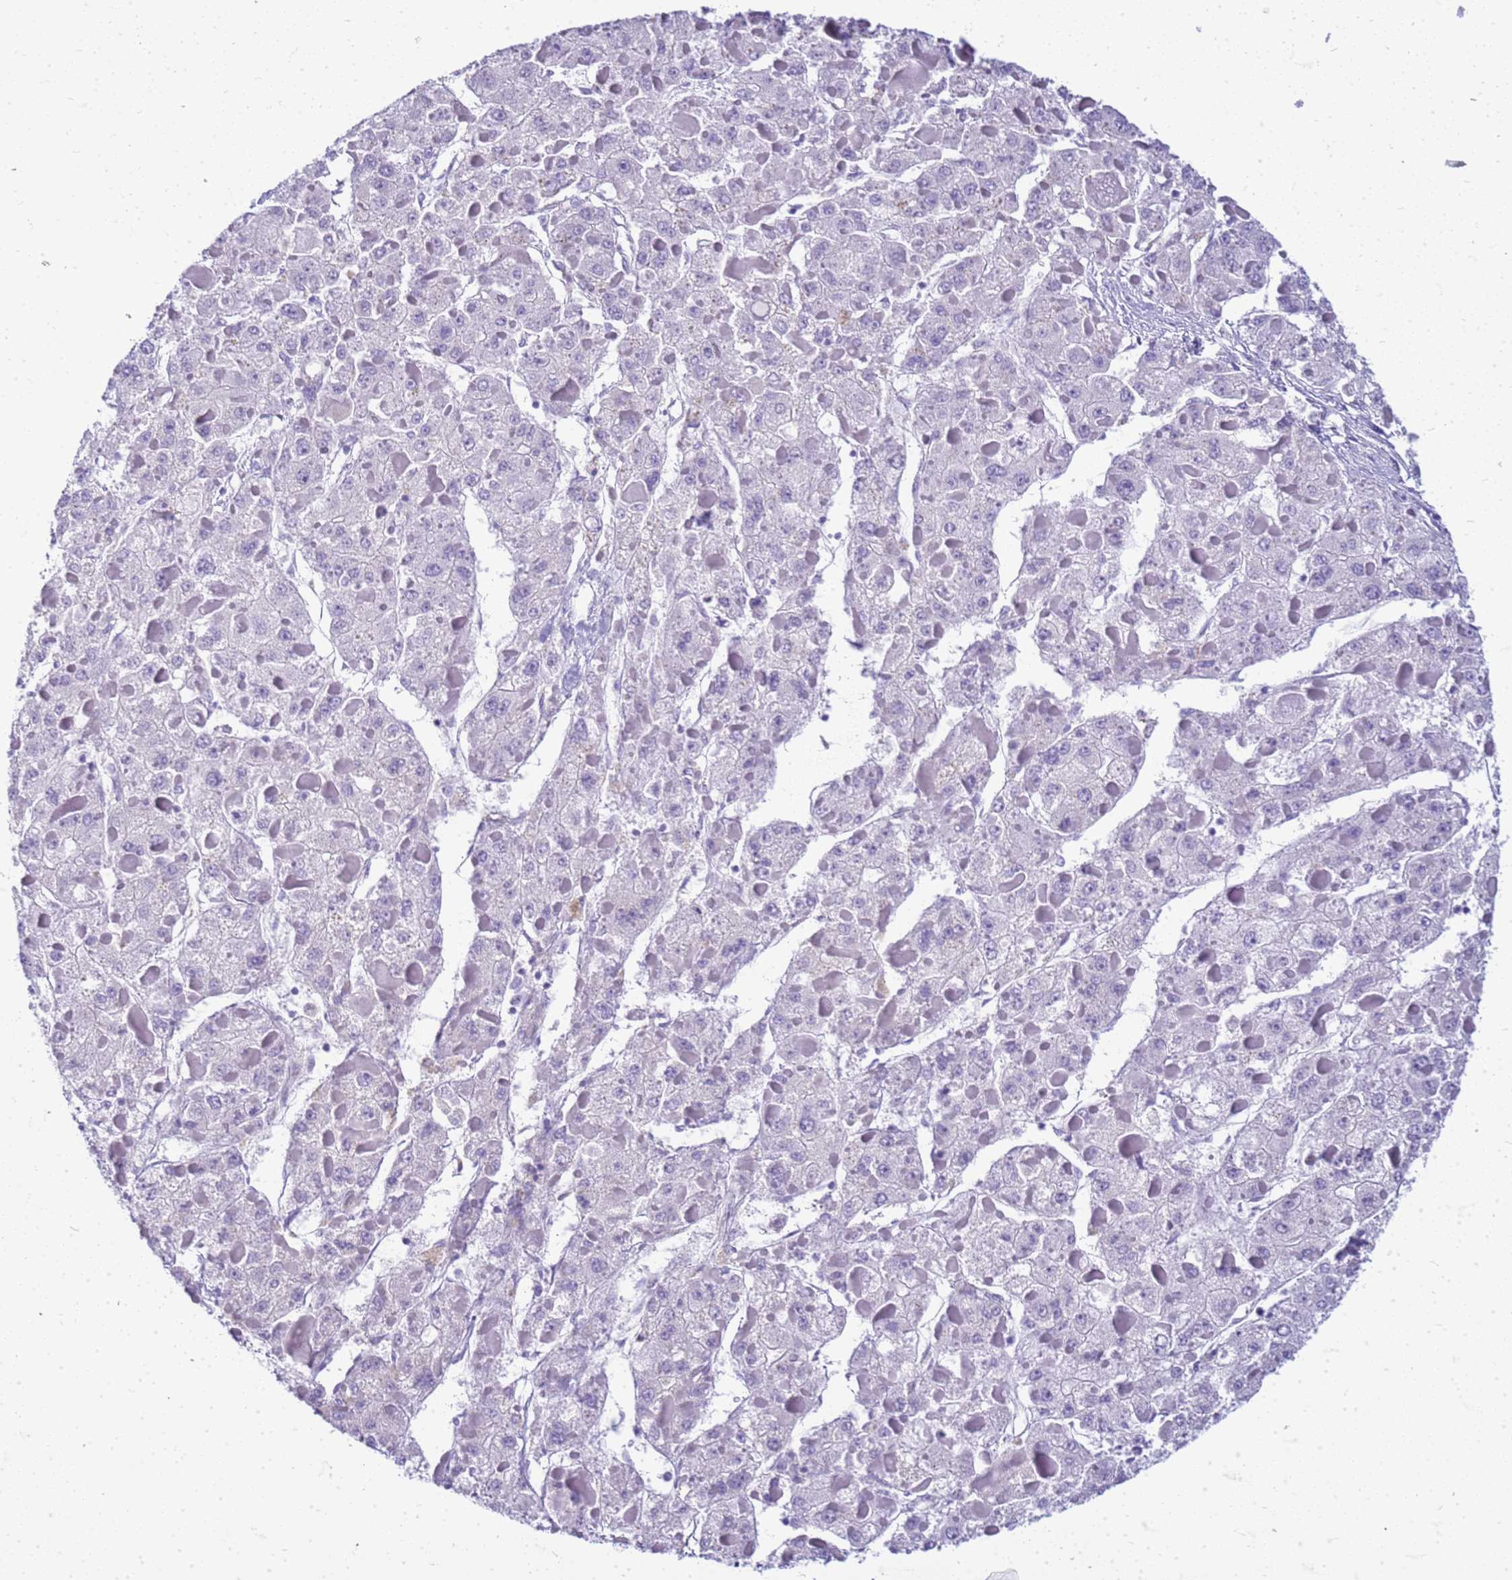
{"staining": {"intensity": "negative", "quantity": "none", "location": "none"}, "tissue": "liver cancer", "cell_type": "Tumor cells", "image_type": "cancer", "snomed": [{"axis": "morphology", "description": "Carcinoma, Hepatocellular, NOS"}, {"axis": "topography", "description": "Liver"}], "caption": "Human liver hepatocellular carcinoma stained for a protein using immunohistochemistry (IHC) exhibits no positivity in tumor cells.", "gene": "CFAP100", "patient": {"sex": "female", "age": 73}}